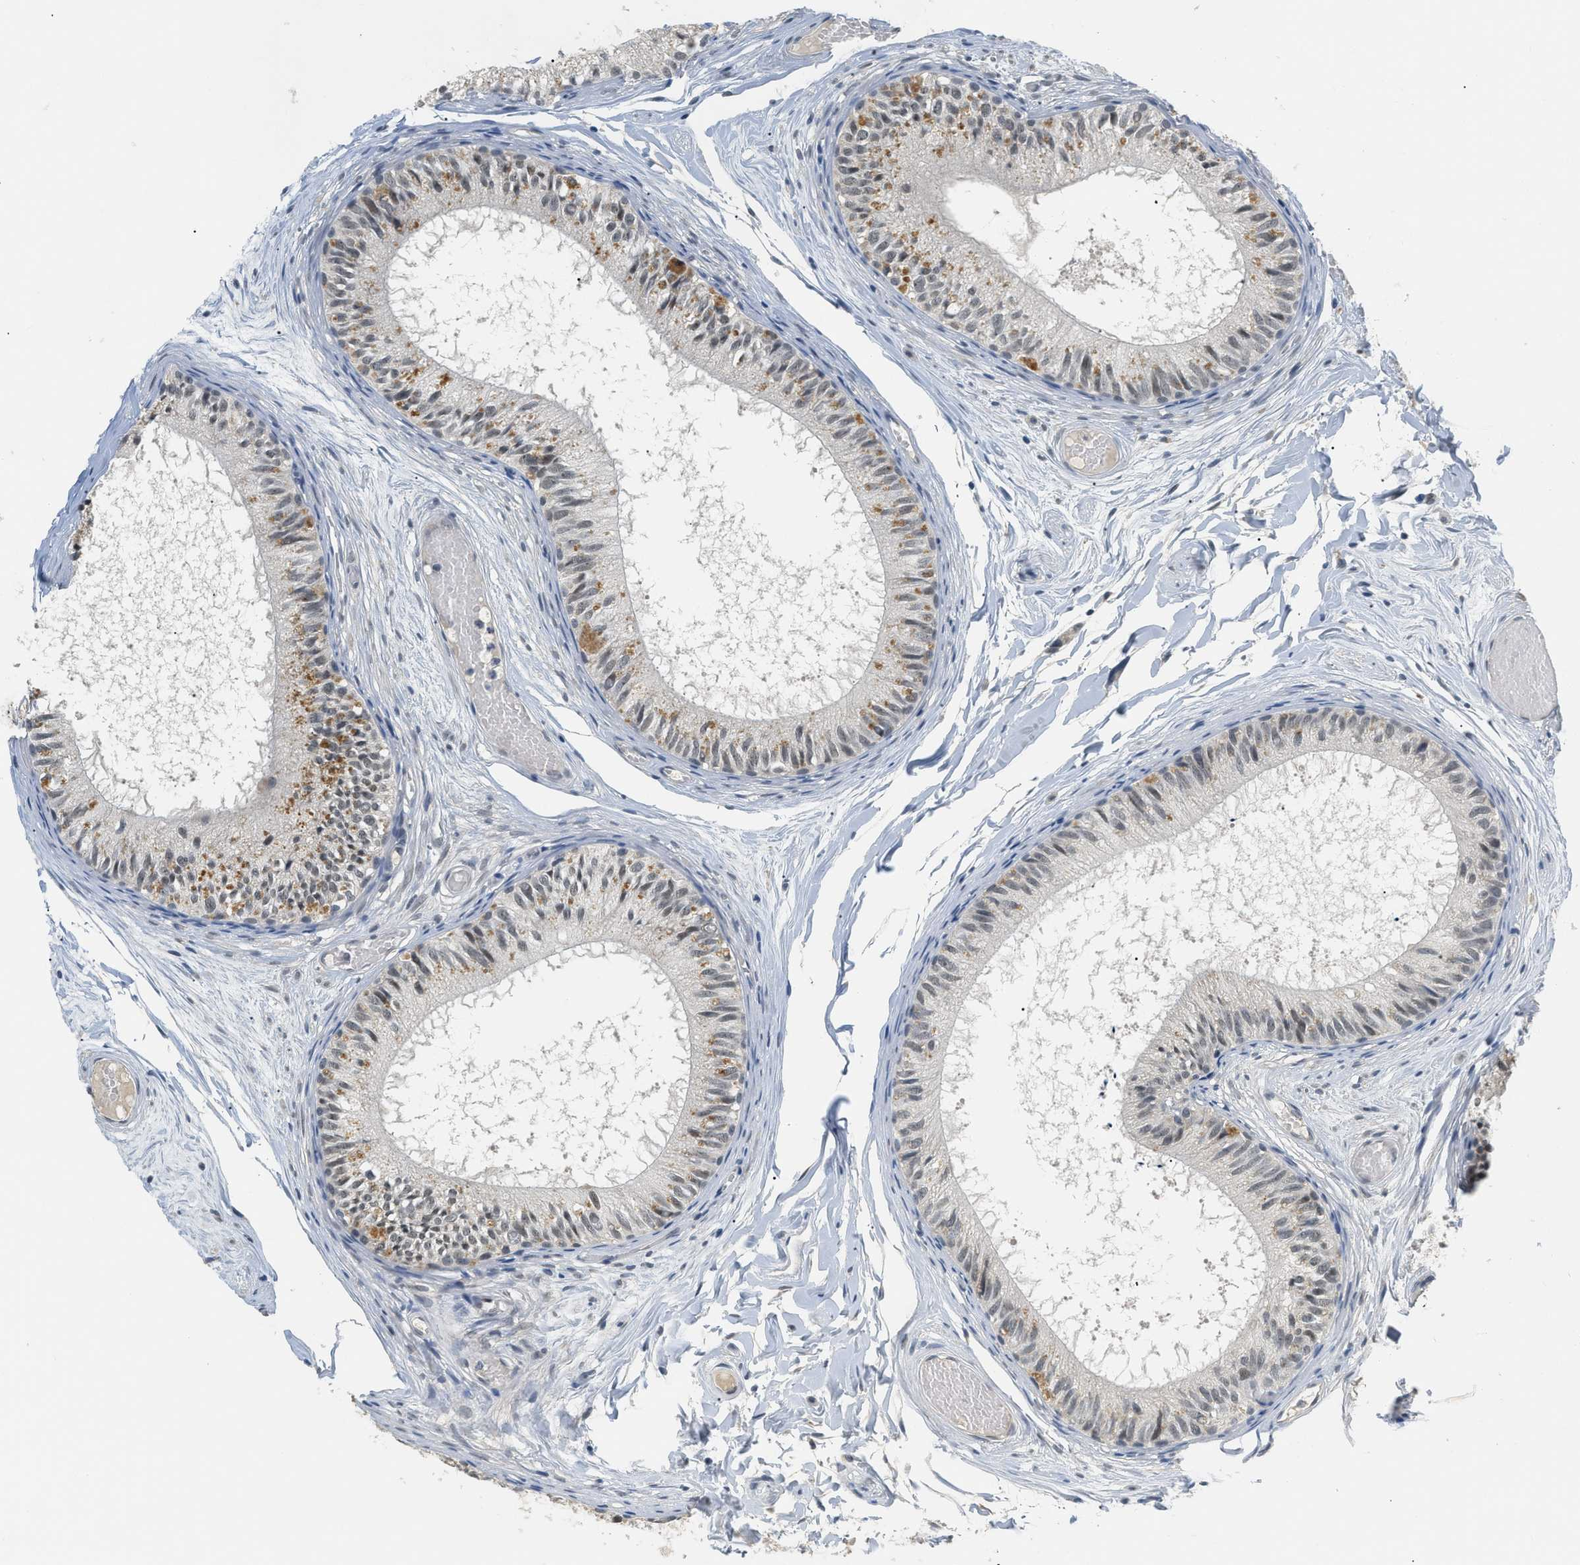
{"staining": {"intensity": "moderate", "quantity": "25%-75%", "location": "cytoplasmic/membranous,nuclear"}, "tissue": "epididymis", "cell_type": "Glandular cells", "image_type": "normal", "snomed": [{"axis": "morphology", "description": "Normal tissue, NOS"}, {"axis": "topography", "description": "Epididymis"}], "caption": "Human epididymis stained for a protein (brown) reveals moderate cytoplasmic/membranous,nuclear positive staining in about 25%-75% of glandular cells.", "gene": "MZF1", "patient": {"sex": "male", "age": 46}}